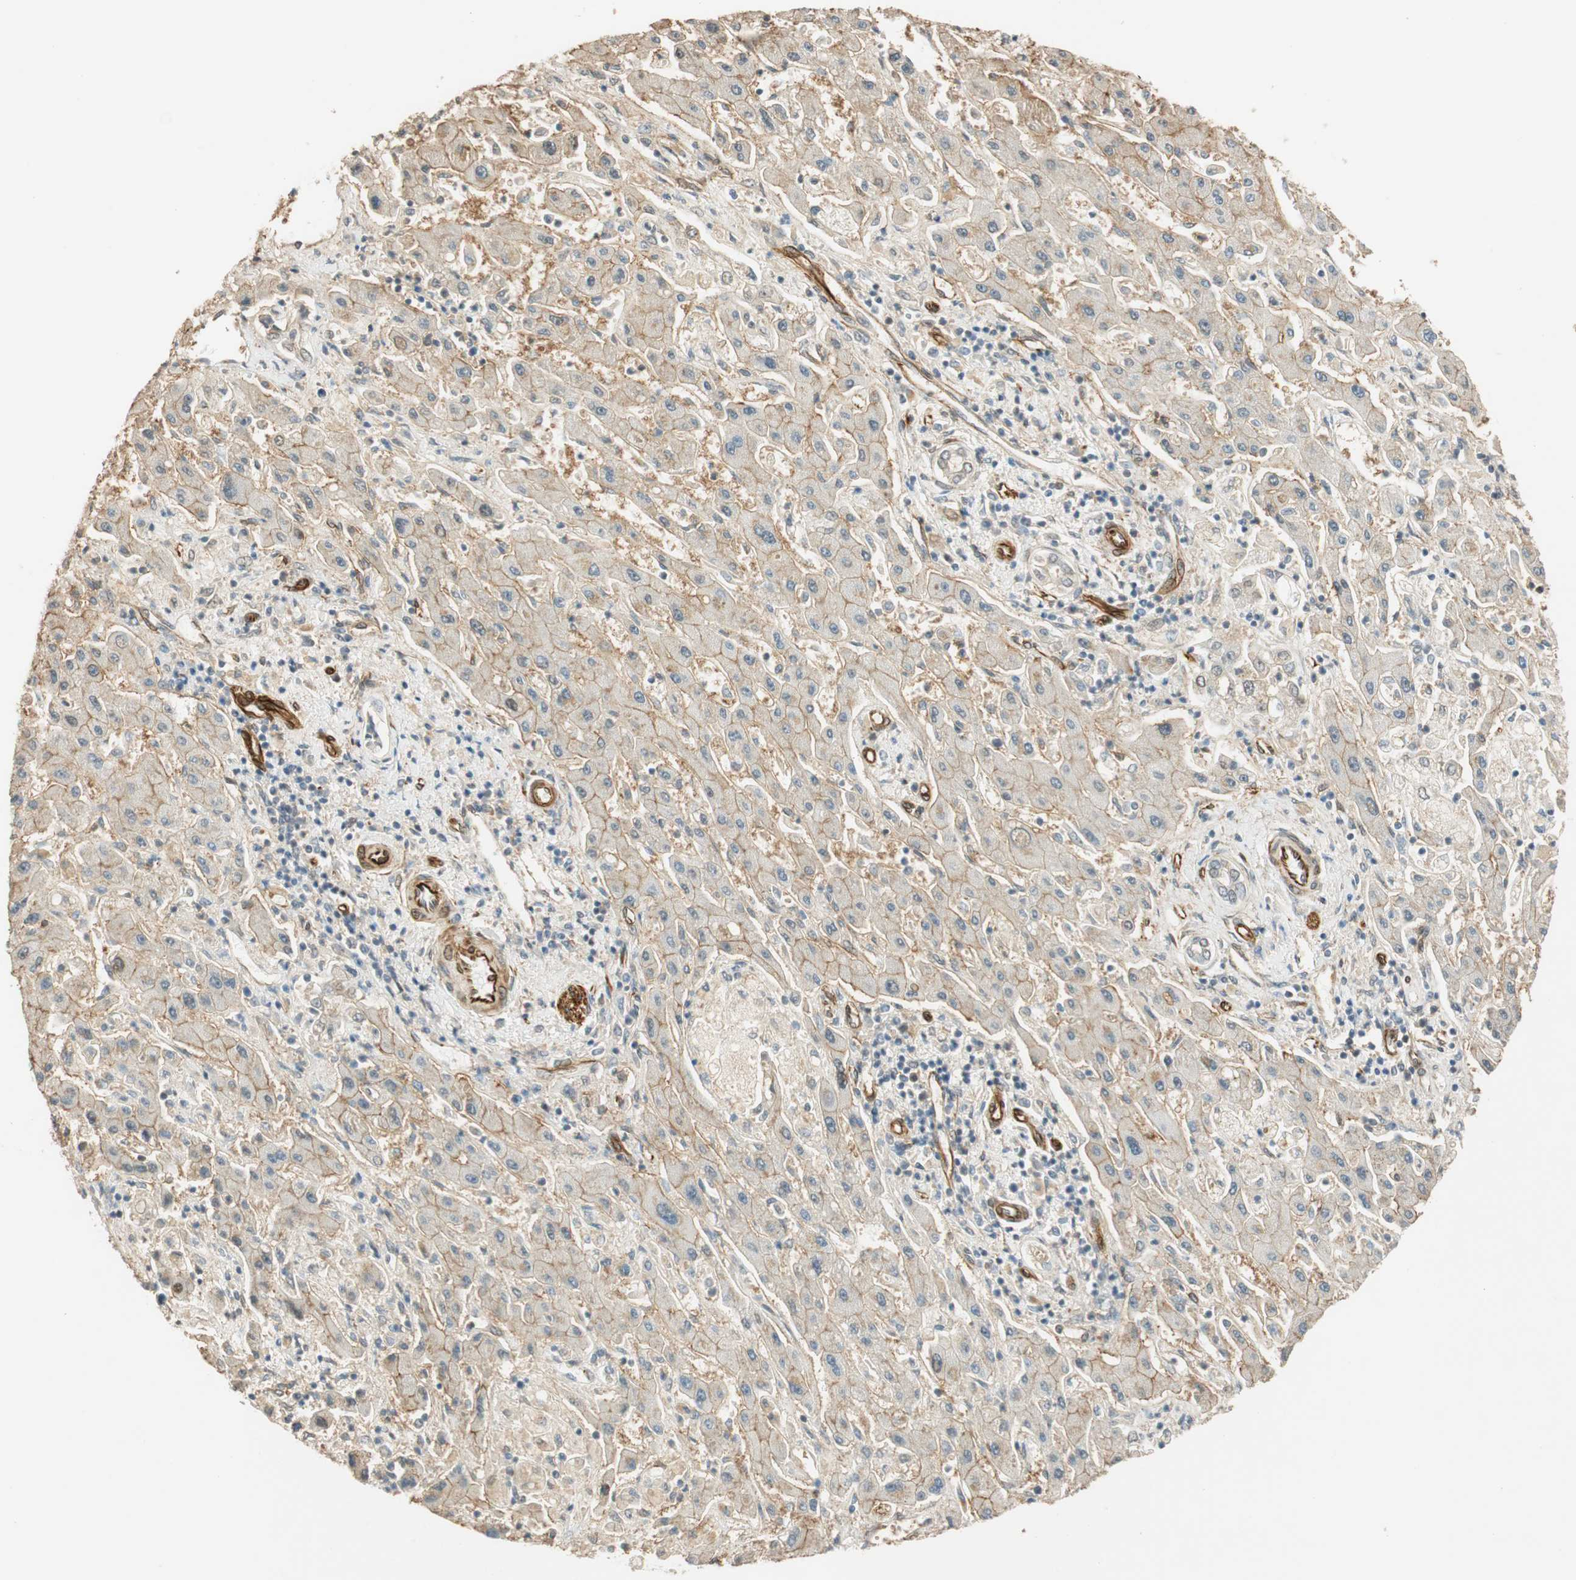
{"staining": {"intensity": "negative", "quantity": "none", "location": "none"}, "tissue": "liver cancer", "cell_type": "Tumor cells", "image_type": "cancer", "snomed": [{"axis": "morphology", "description": "Cholangiocarcinoma"}, {"axis": "topography", "description": "Liver"}], "caption": "Liver cholangiocarcinoma was stained to show a protein in brown. There is no significant staining in tumor cells.", "gene": "NES", "patient": {"sex": "male", "age": 50}}